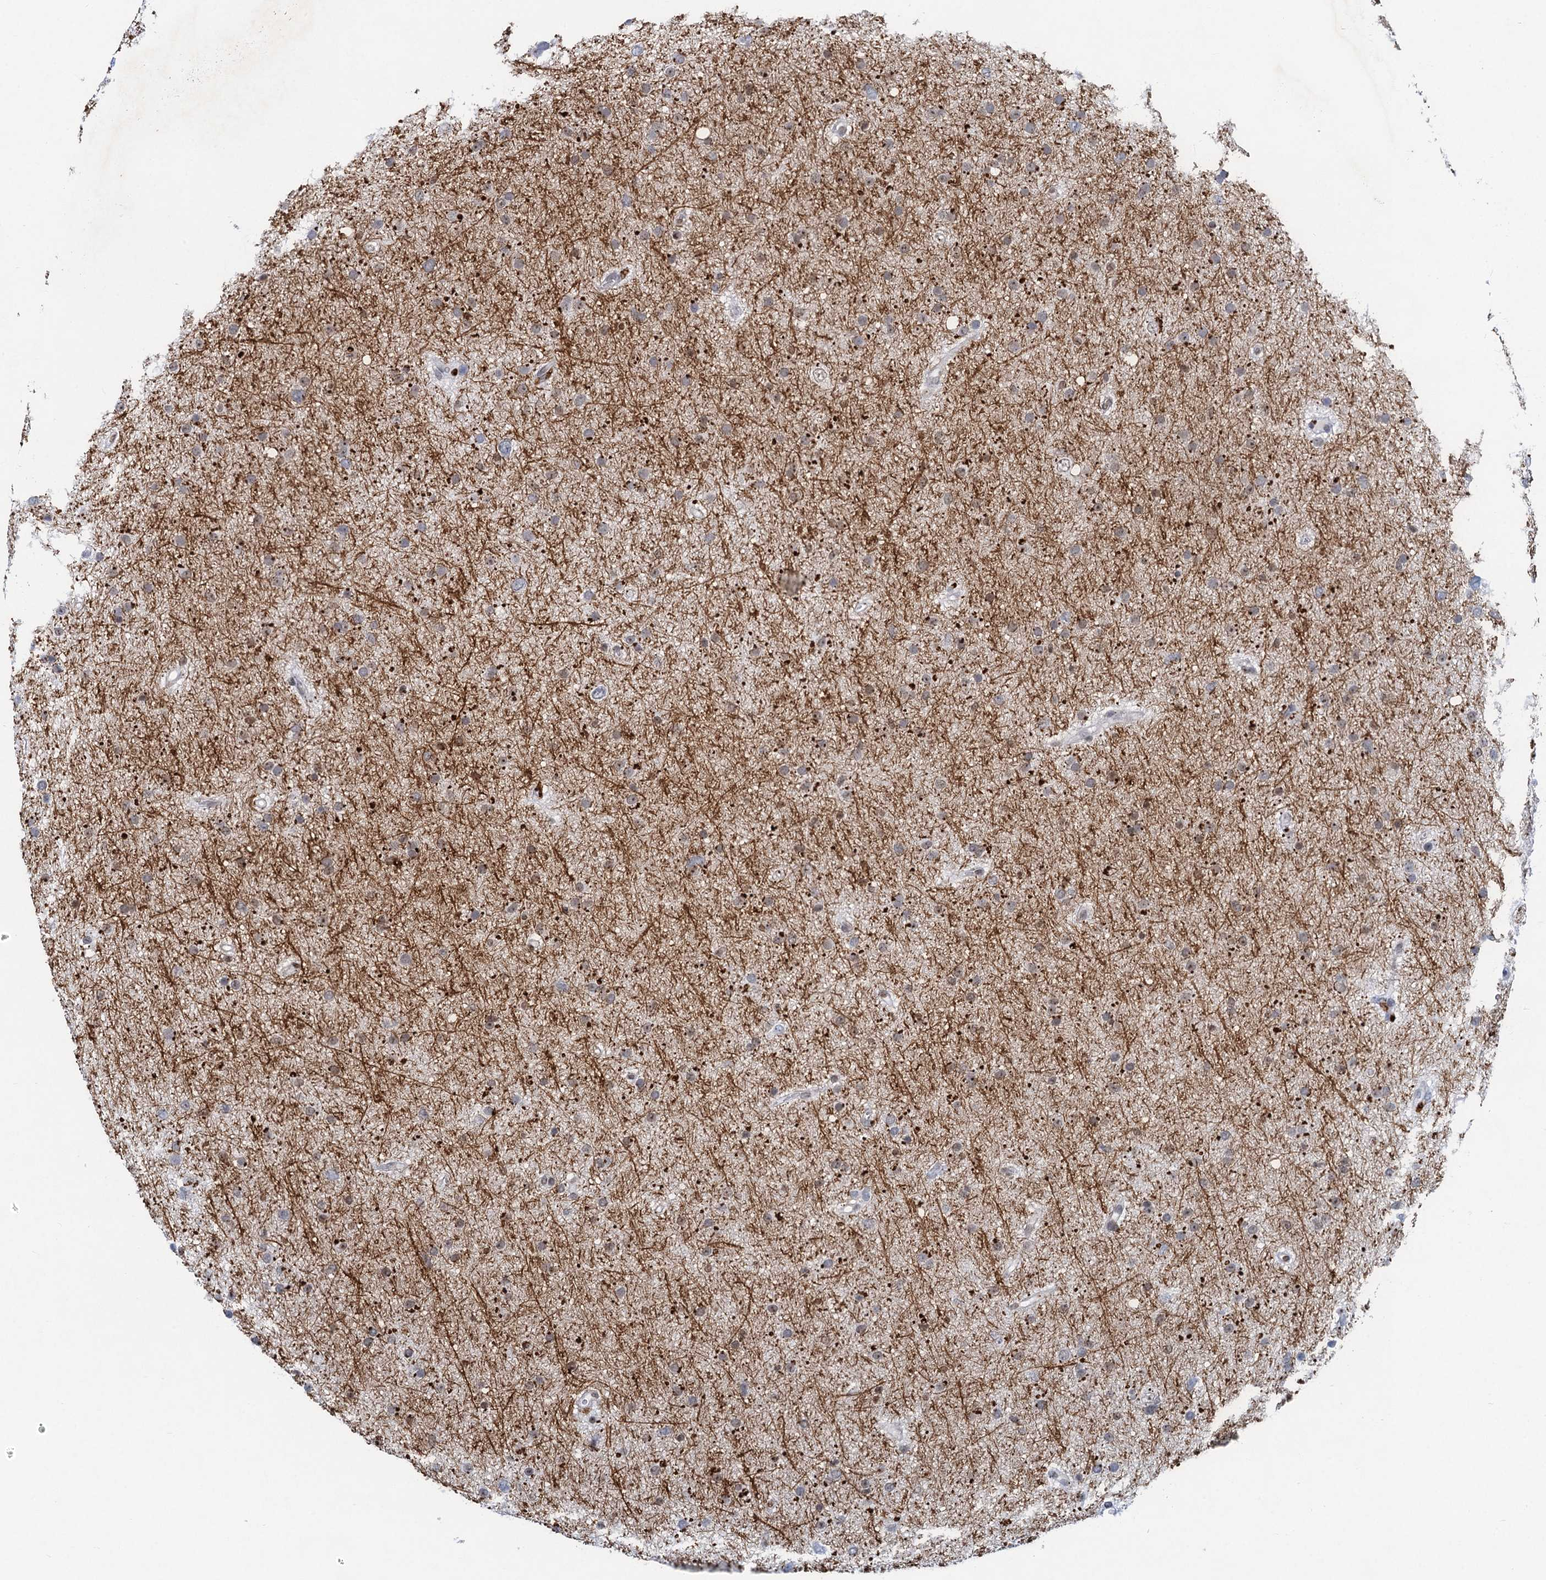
{"staining": {"intensity": "weak", "quantity": "<25%", "location": "nuclear"}, "tissue": "glioma", "cell_type": "Tumor cells", "image_type": "cancer", "snomed": [{"axis": "morphology", "description": "Glioma, malignant, Low grade"}, {"axis": "topography", "description": "Cerebral cortex"}], "caption": "DAB (3,3'-diaminobenzidine) immunohistochemical staining of human malignant glioma (low-grade) displays no significant positivity in tumor cells.", "gene": "HAPSTR1", "patient": {"sex": "female", "age": 39}}